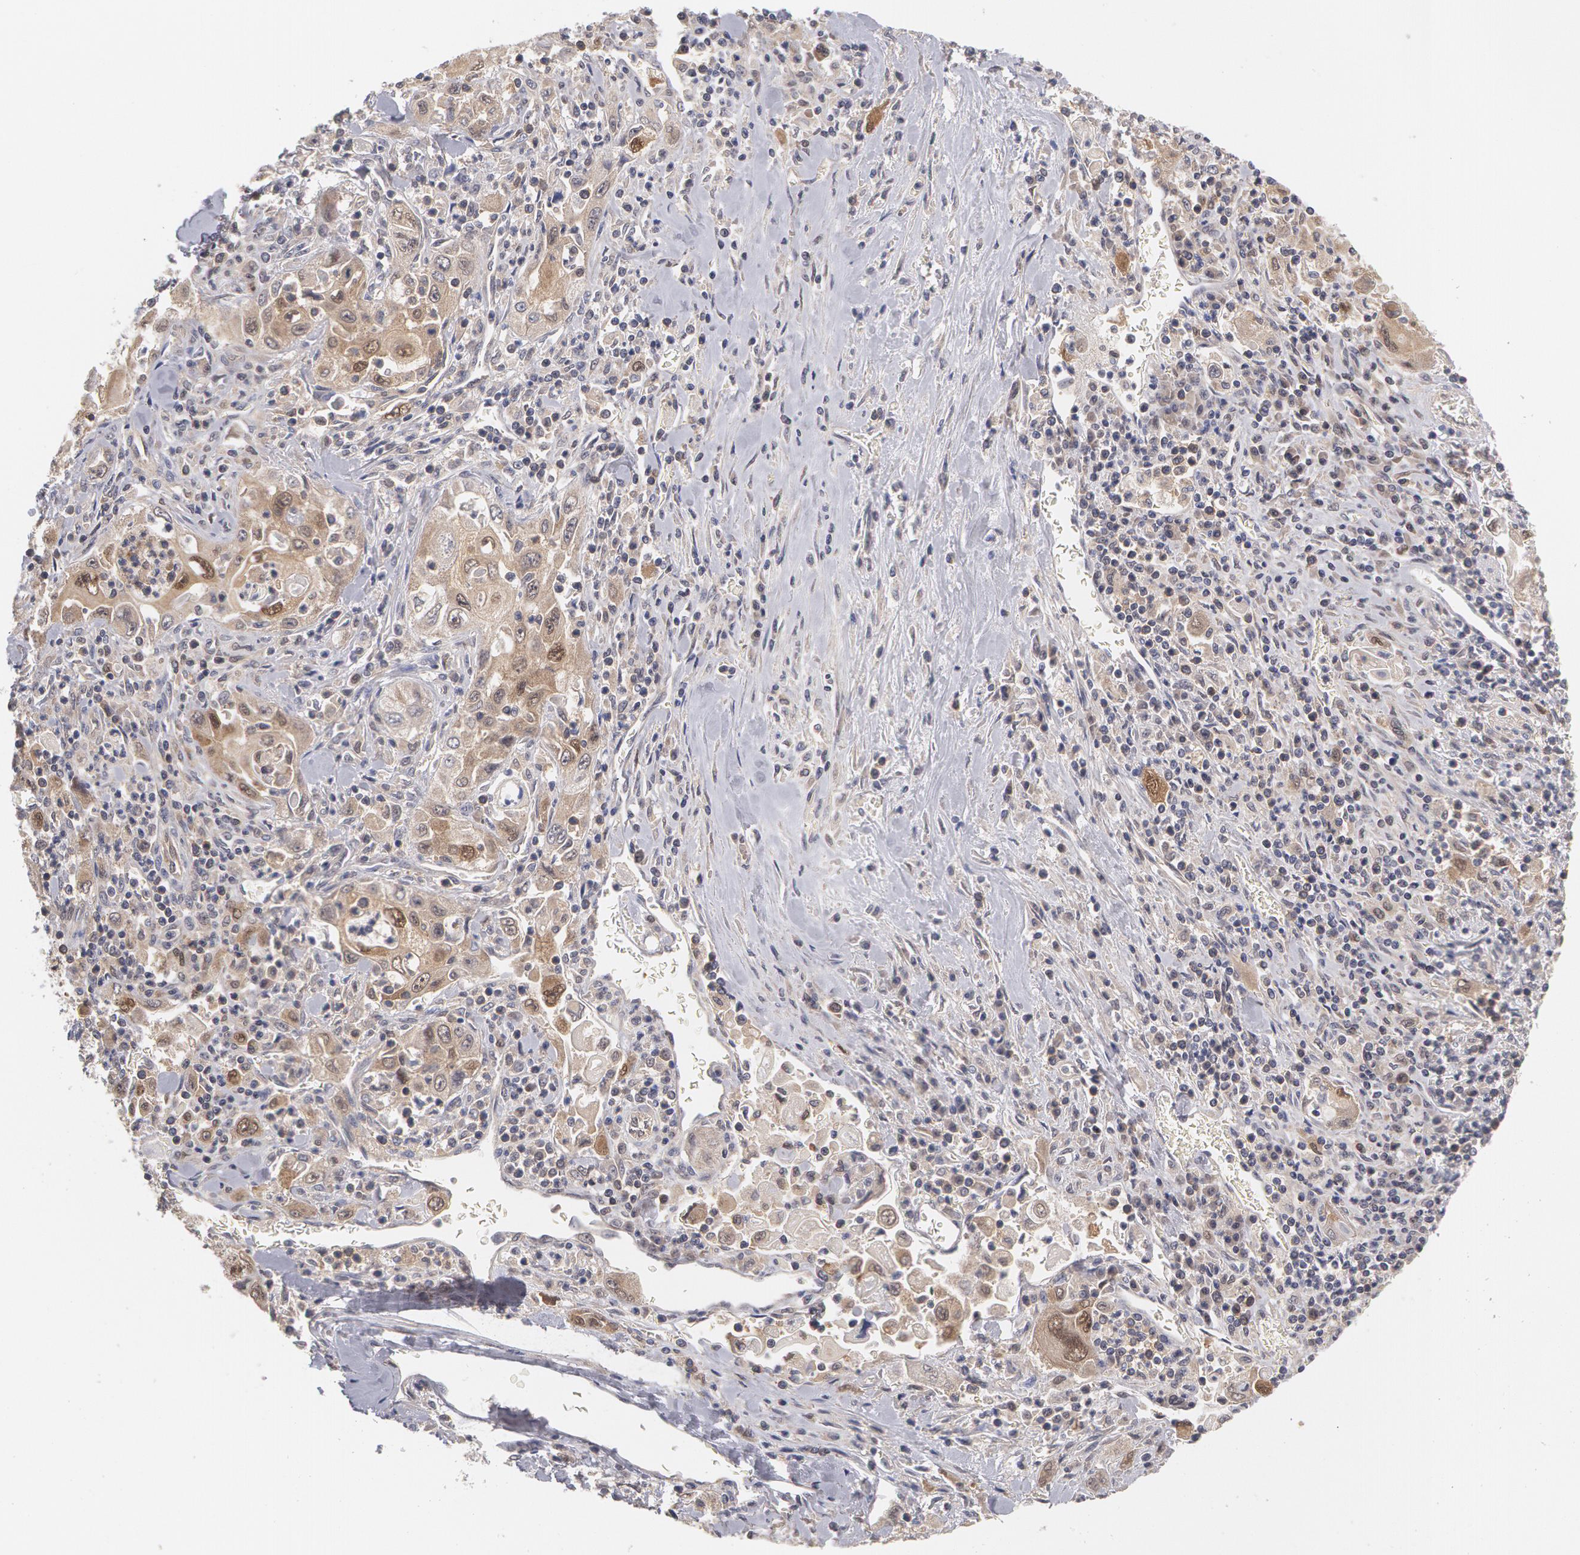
{"staining": {"intensity": "weak", "quantity": "<25%", "location": "nuclear"}, "tissue": "pancreatic cancer", "cell_type": "Tumor cells", "image_type": "cancer", "snomed": [{"axis": "morphology", "description": "Adenocarcinoma, NOS"}, {"axis": "topography", "description": "Pancreas"}], "caption": "Immunohistochemistry (IHC) of pancreatic cancer (adenocarcinoma) shows no expression in tumor cells. The staining was performed using DAB (3,3'-diaminobenzidine) to visualize the protein expression in brown, while the nuclei were stained in blue with hematoxylin (Magnification: 20x).", "gene": "TXNRD1", "patient": {"sex": "male", "age": 70}}